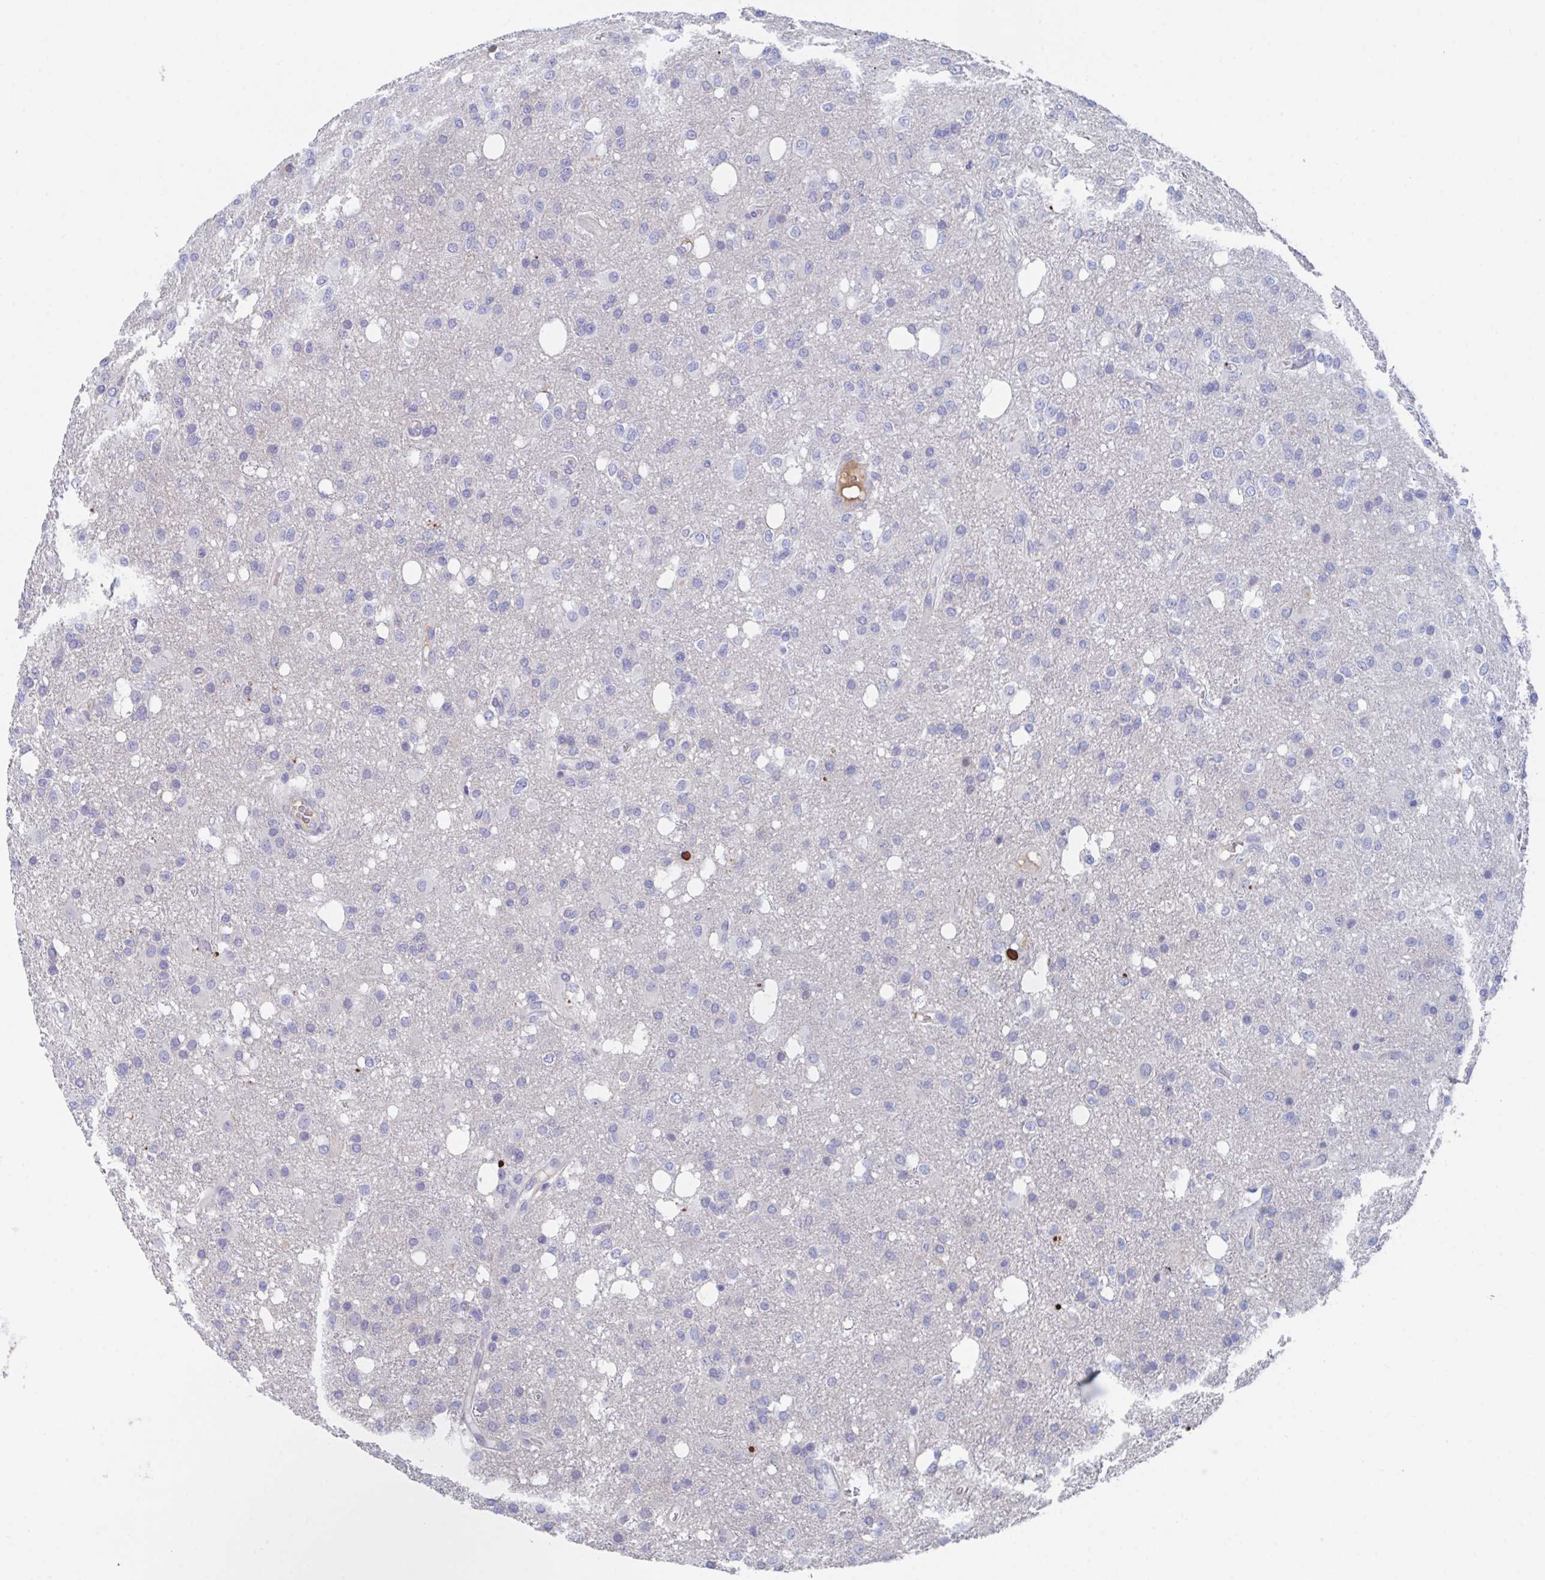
{"staining": {"intensity": "negative", "quantity": "none", "location": "none"}, "tissue": "glioma", "cell_type": "Tumor cells", "image_type": "cancer", "snomed": [{"axis": "morphology", "description": "Glioma, malignant, Low grade"}, {"axis": "topography", "description": "Brain"}], "caption": "Immunohistochemistry (IHC) histopathology image of human low-grade glioma (malignant) stained for a protein (brown), which reveals no staining in tumor cells. (Stains: DAB (3,3'-diaminobenzidine) immunohistochemistry with hematoxylin counter stain, Microscopy: brightfield microscopy at high magnification).", "gene": "TNFAIP6", "patient": {"sex": "female", "age": 58}}